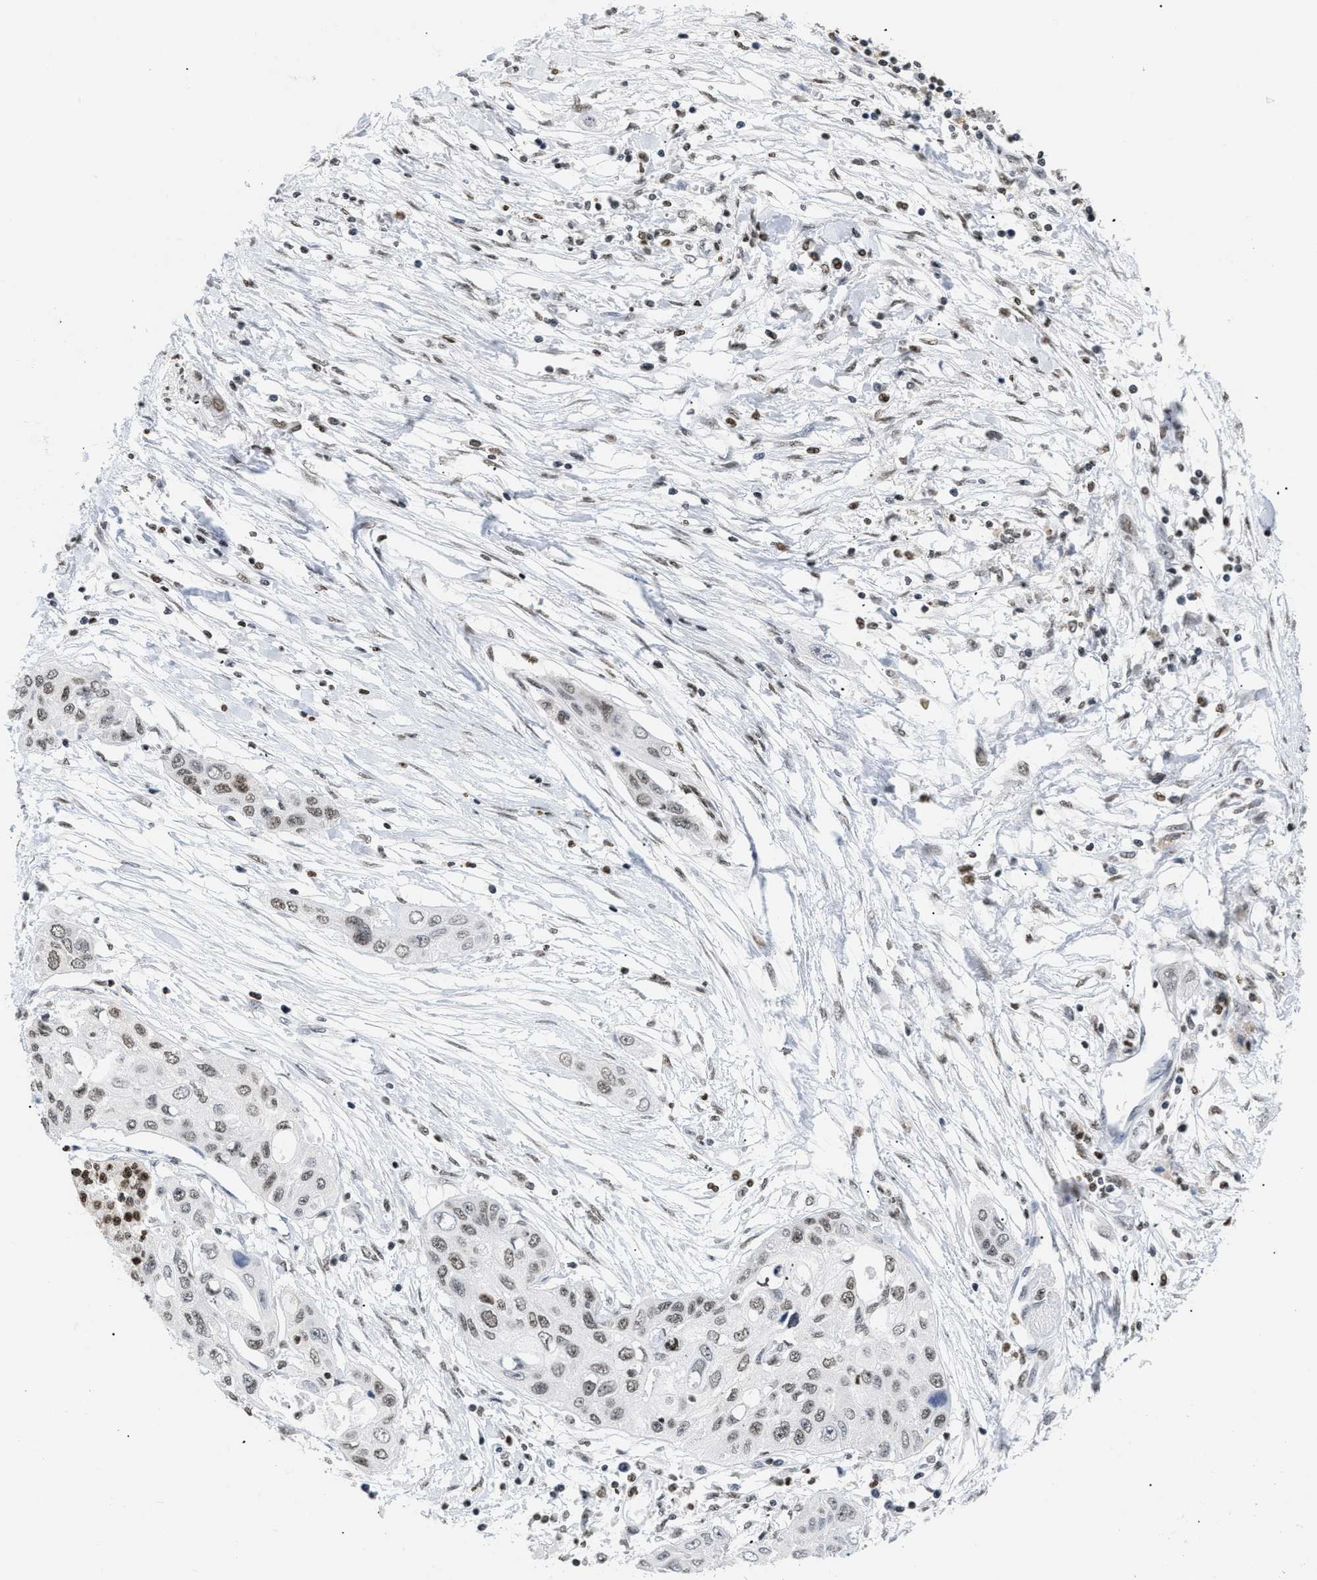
{"staining": {"intensity": "weak", "quantity": "25%-75%", "location": "nuclear"}, "tissue": "pancreatic cancer", "cell_type": "Tumor cells", "image_type": "cancer", "snomed": [{"axis": "morphology", "description": "Adenocarcinoma, NOS"}, {"axis": "topography", "description": "Pancreas"}], "caption": "This photomicrograph exhibits pancreatic cancer stained with IHC to label a protein in brown. The nuclear of tumor cells show weak positivity for the protein. Nuclei are counter-stained blue.", "gene": "HMGN2", "patient": {"sex": "female", "age": 70}}